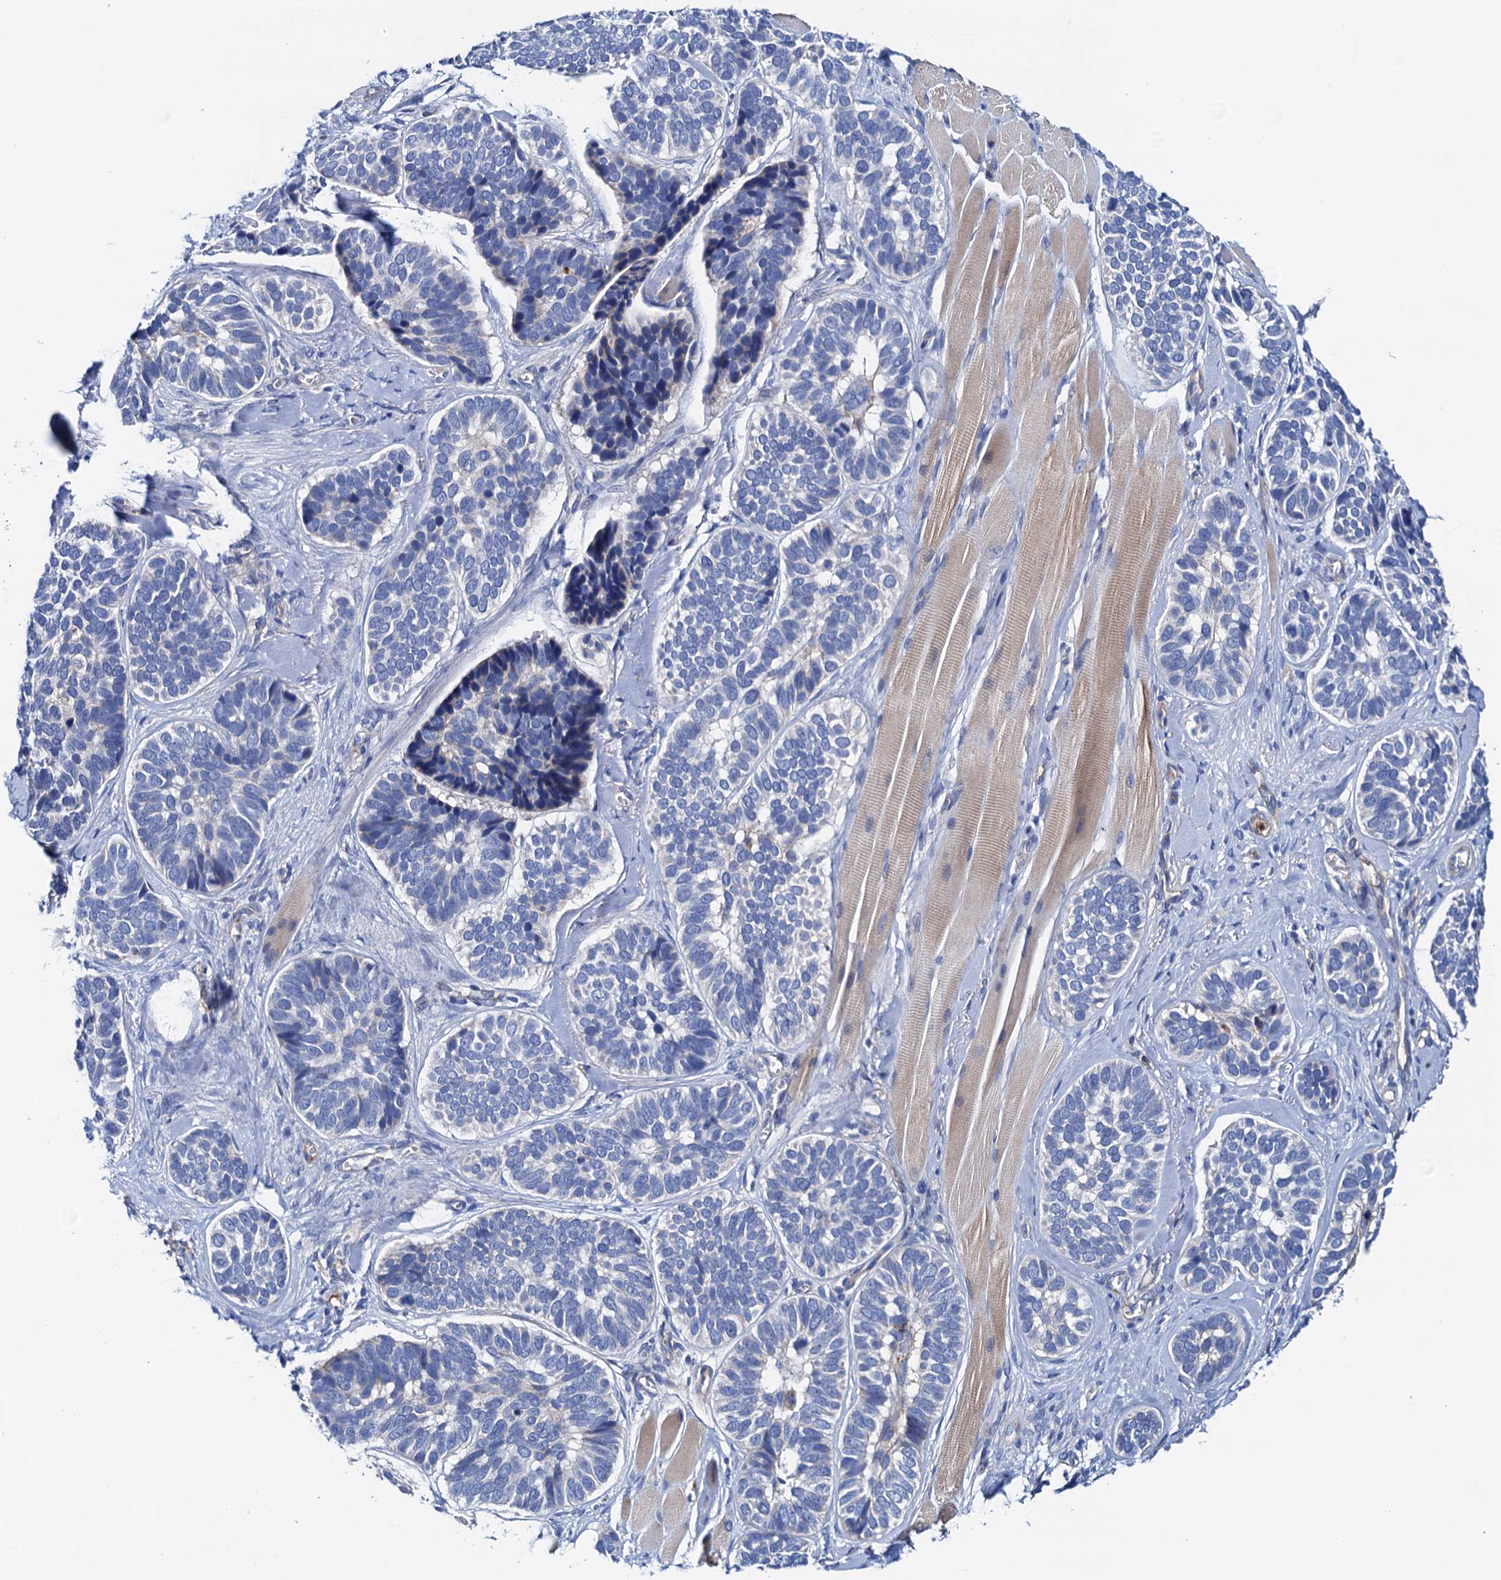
{"staining": {"intensity": "negative", "quantity": "none", "location": "none"}, "tissue": "skin cancer", "cell_type": "Tumor cells", "image_type": "cancer", "snomed": [{"axis": "morphology", "description": "Basal cell carcinoma"}, {"axis": "topography", "description": "Skin"}], "caption": "This is a micrograph of immunohistochemistry (IHC) staining of basal cell carcinoma (skin), which shows no positivity in tumor cells.", "gene": "RASSF9", "patient": {"sex": "male", "age": 62}}